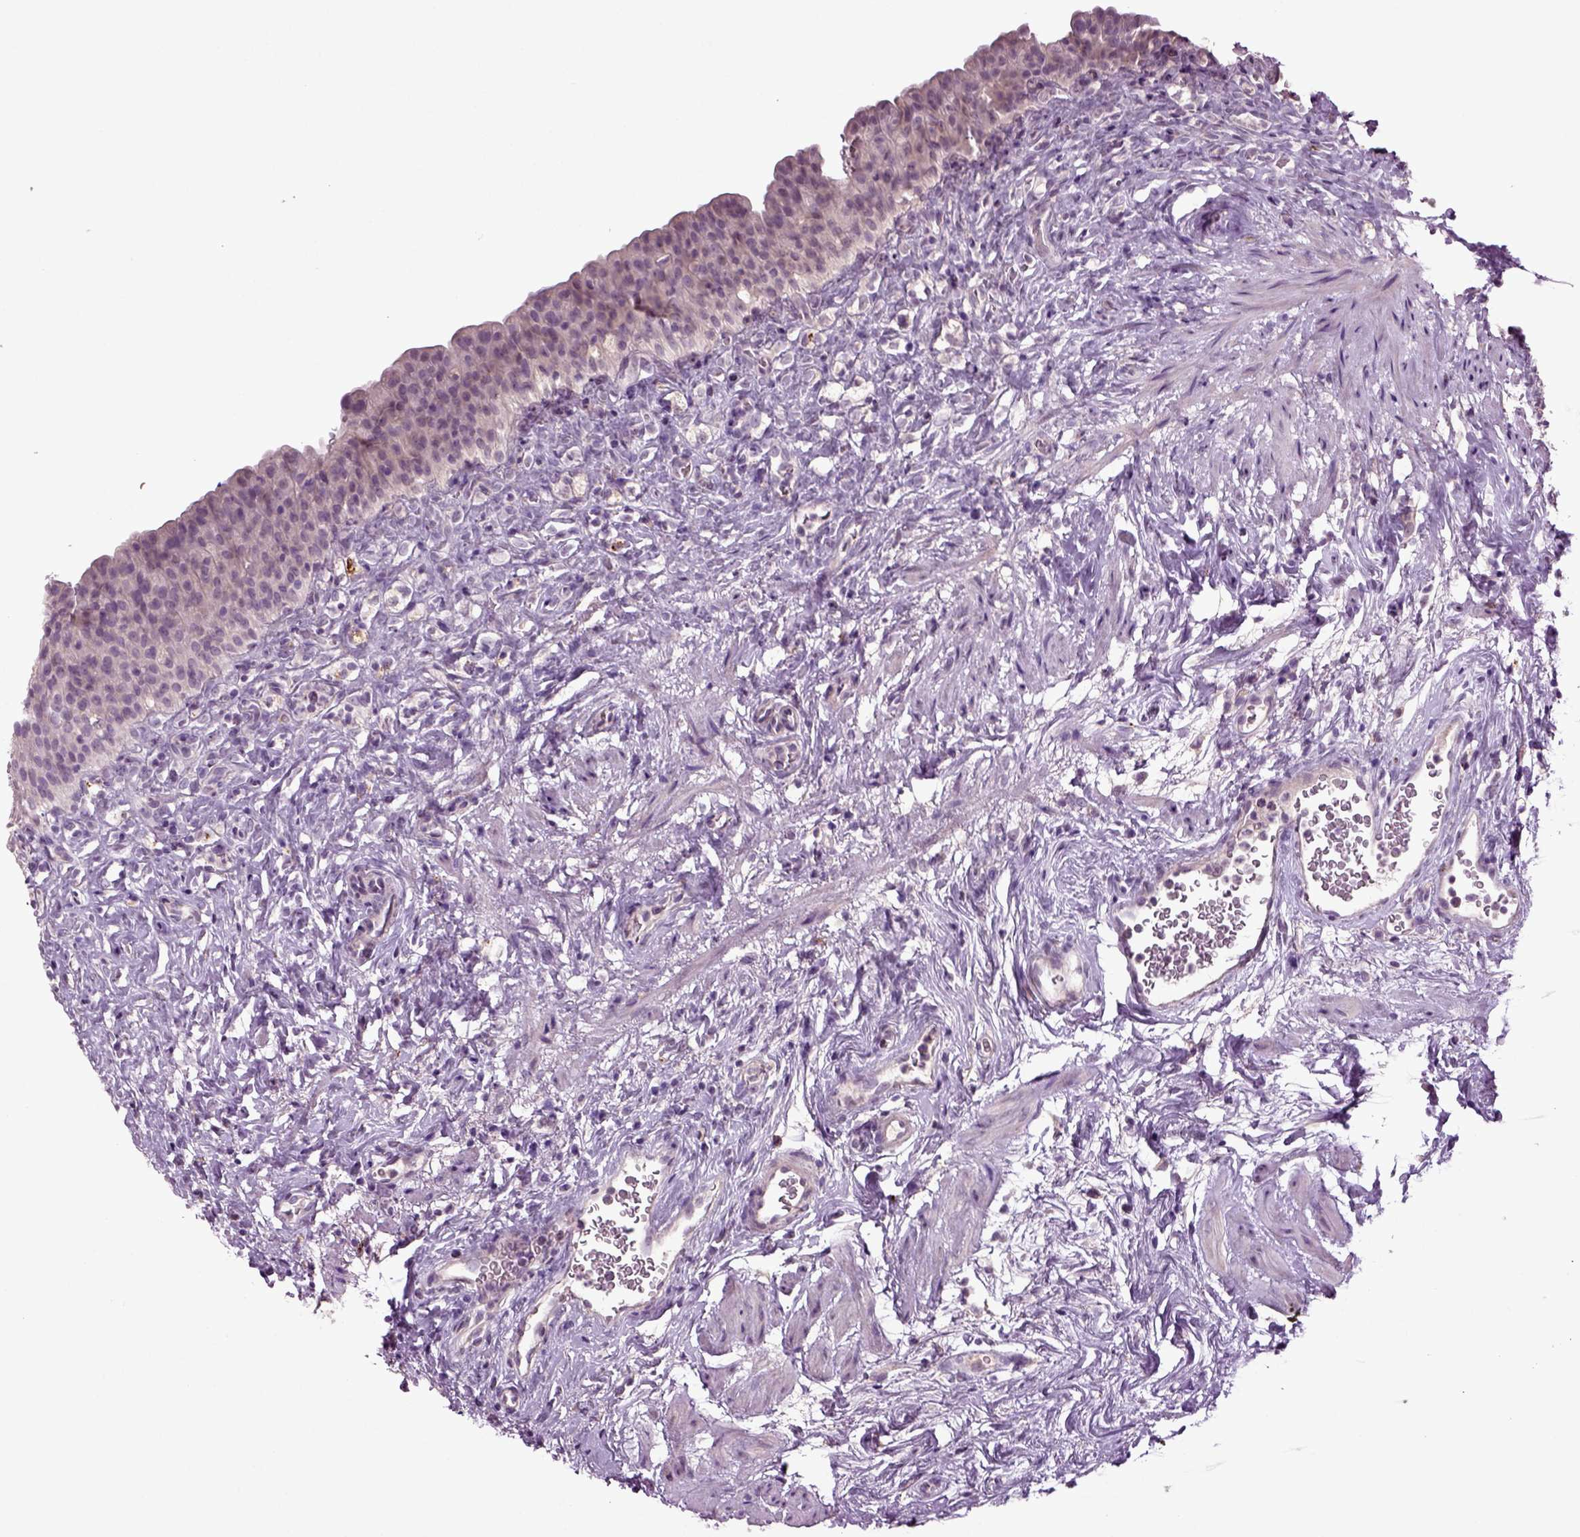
{"staining": {"intensity": "negative", "quantity": "none", "location": "none"}, "tissue": "urinary bladder", "cell_type": "Urothelial cells", "image_type": "normal", "snomed": [{"axis": "morphology", "description": "Normal tissue, NOS"}, {"axis": "topography", "description": "Urinary bladder"}], "caption": "High power microscopy micrograph of an immunohistochemistry (IHC) image of benign urinary bladder, revealing no significant expression in urothelial cells.", "gene": "SLC17A6", "patient": {"sex": "male", "age": 76}}